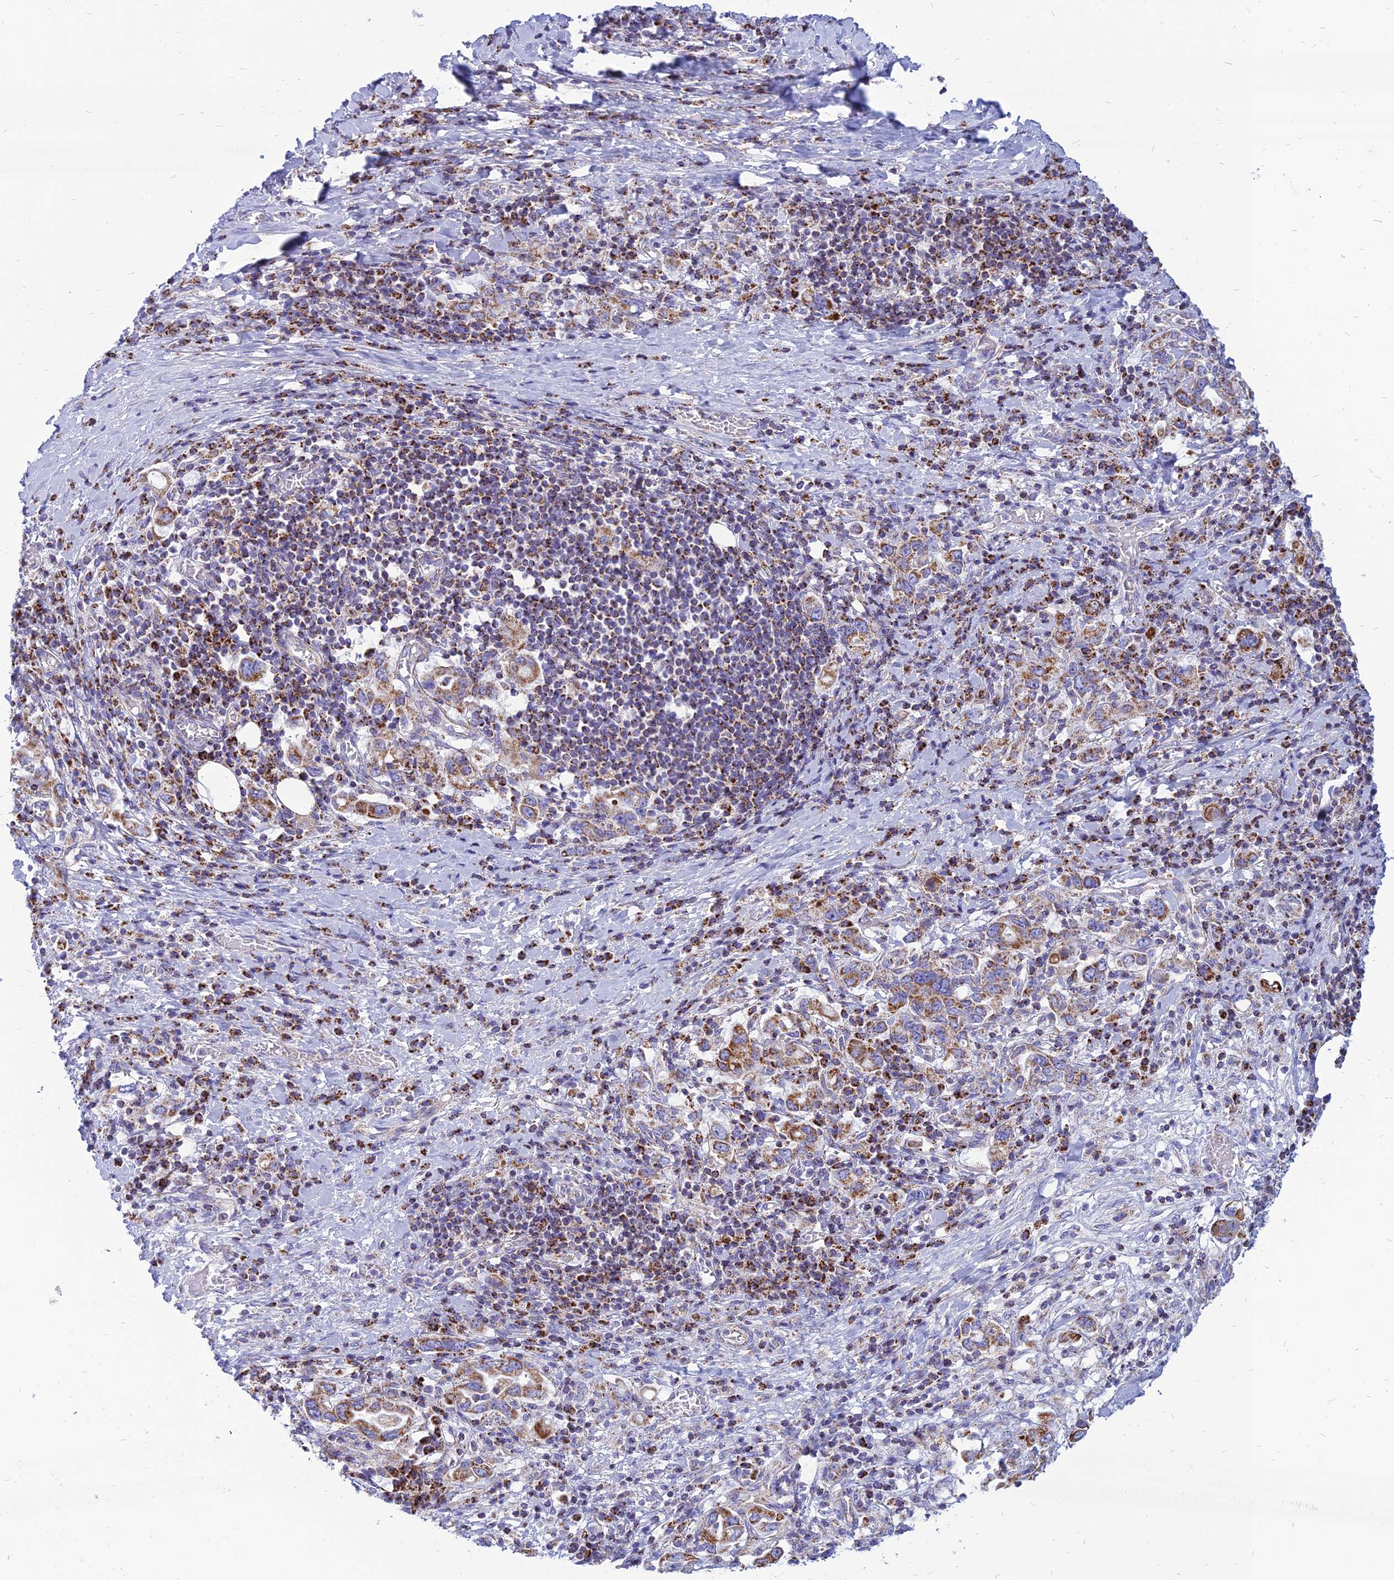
{"staining": {"intensity": "moderate", "quantity": "25%-75%", "location": "cytoplasmic/membranous"}, "tissue": "stomach cancer", "cell_type": "Tumor cells", "image_type": "cancer", "snomed": [{"axis": "morphology", "description": "Adenocarcinoma, NOS"}, {"axis": "topography", "description": "Stomach, upper"}, {"axis": "topography", "description": "Stomach"}], "caption": "Stomach cancer (adenocarcinoma) tissue displays moderate cytoplasmic/membranous positivity in about 25%-75% of tumor cells, visualized by immunohistochemistry.", "gene": "PACC1", "patient": {"sex": "male", "age": 62}}